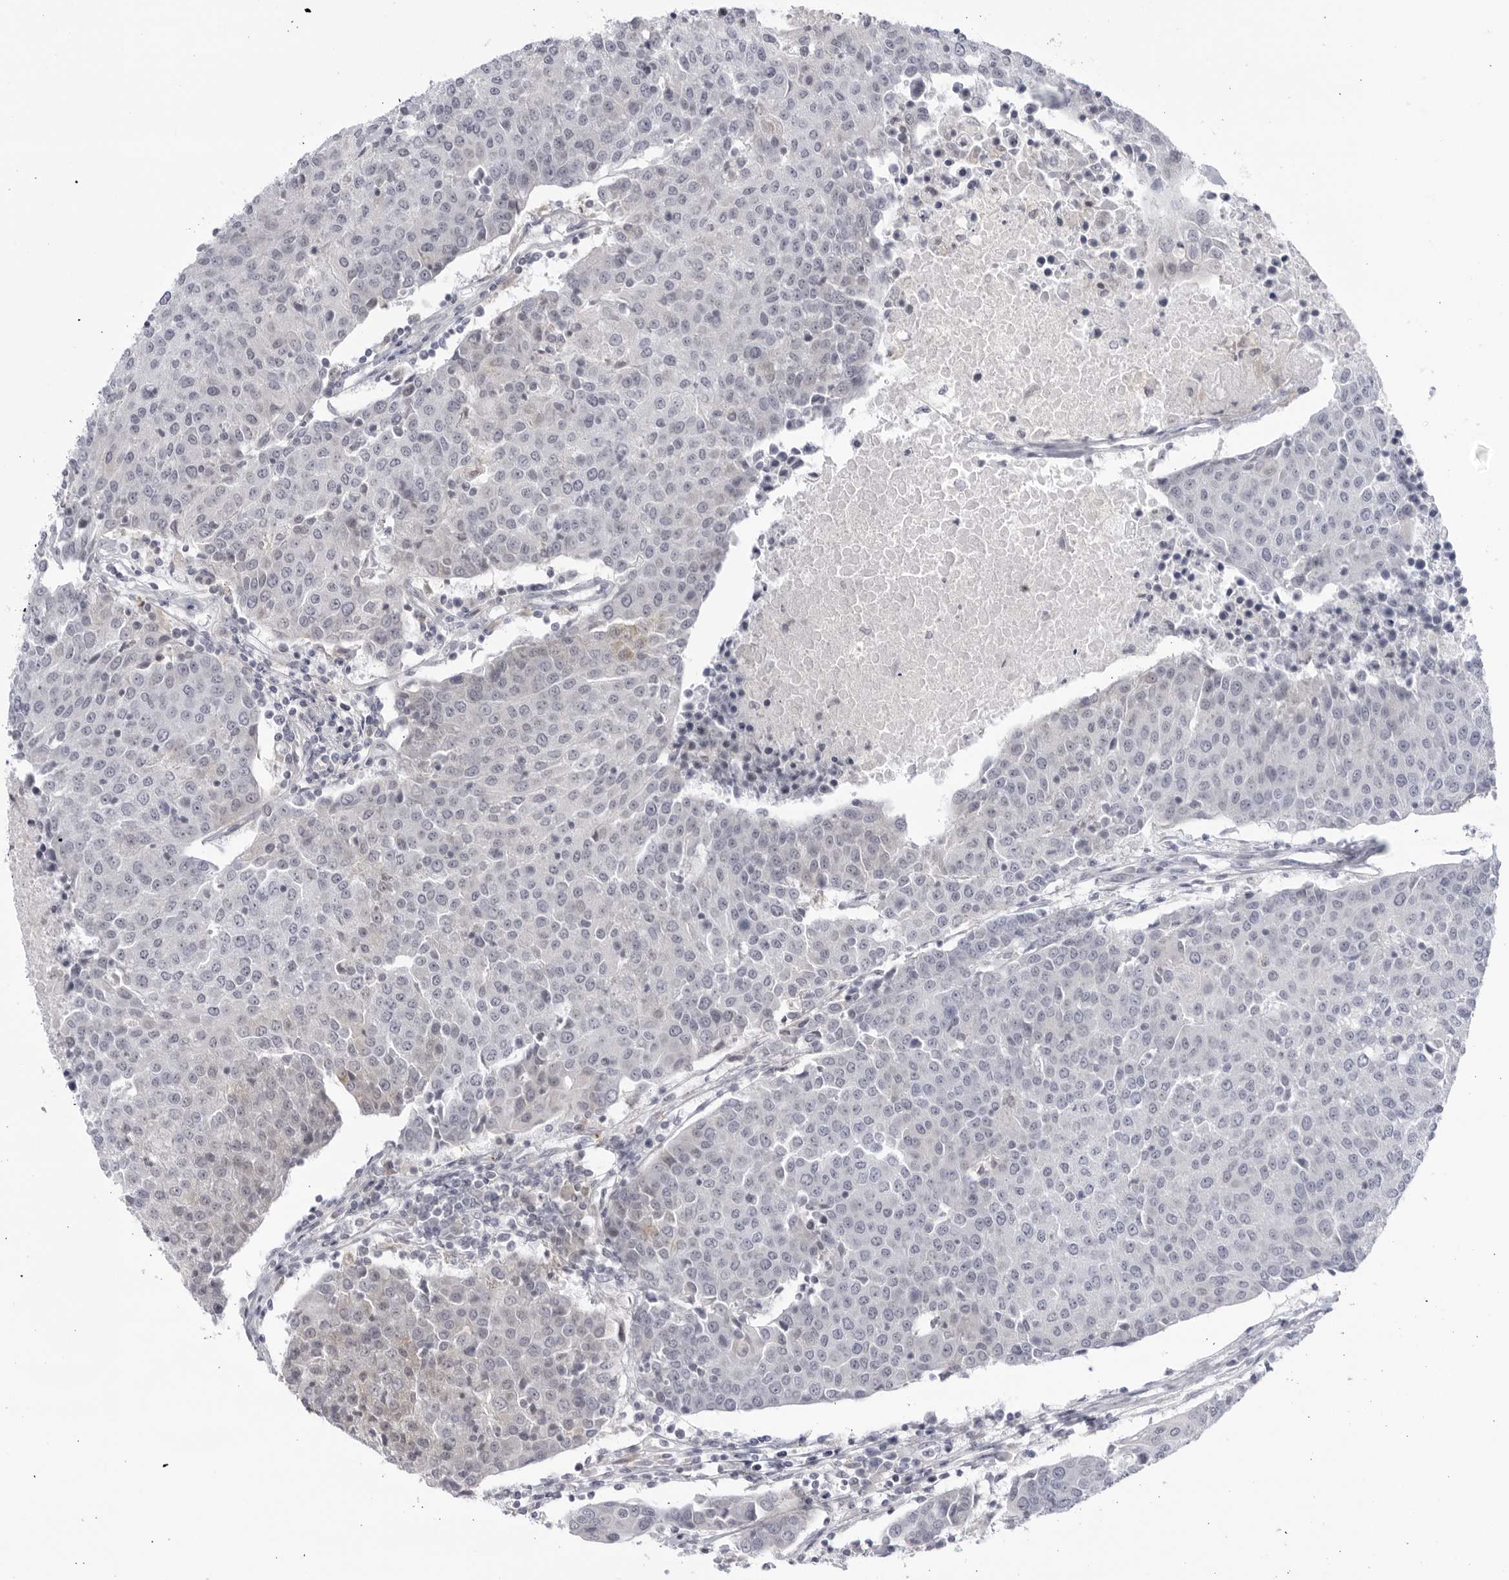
{"staining": {"intensity": "negative", "quantity": "none", "location": "none"}, "tissue": "urothelial cancer", "cell_type": "Tumor cells", "image_type": "cancer", "snomed": [{"axis": "morphology", "description": "Urothelial carcinoma, High grade"}, {"axis": "topography", "description": "Urinary bladder"}], "caption": "This is an IHC micrograph of urothelial carcinoma (high-grade). There is no positivity in tumor cells.", "gene": "CNBD1", "patient": {"sex": "female", "age": 85}}